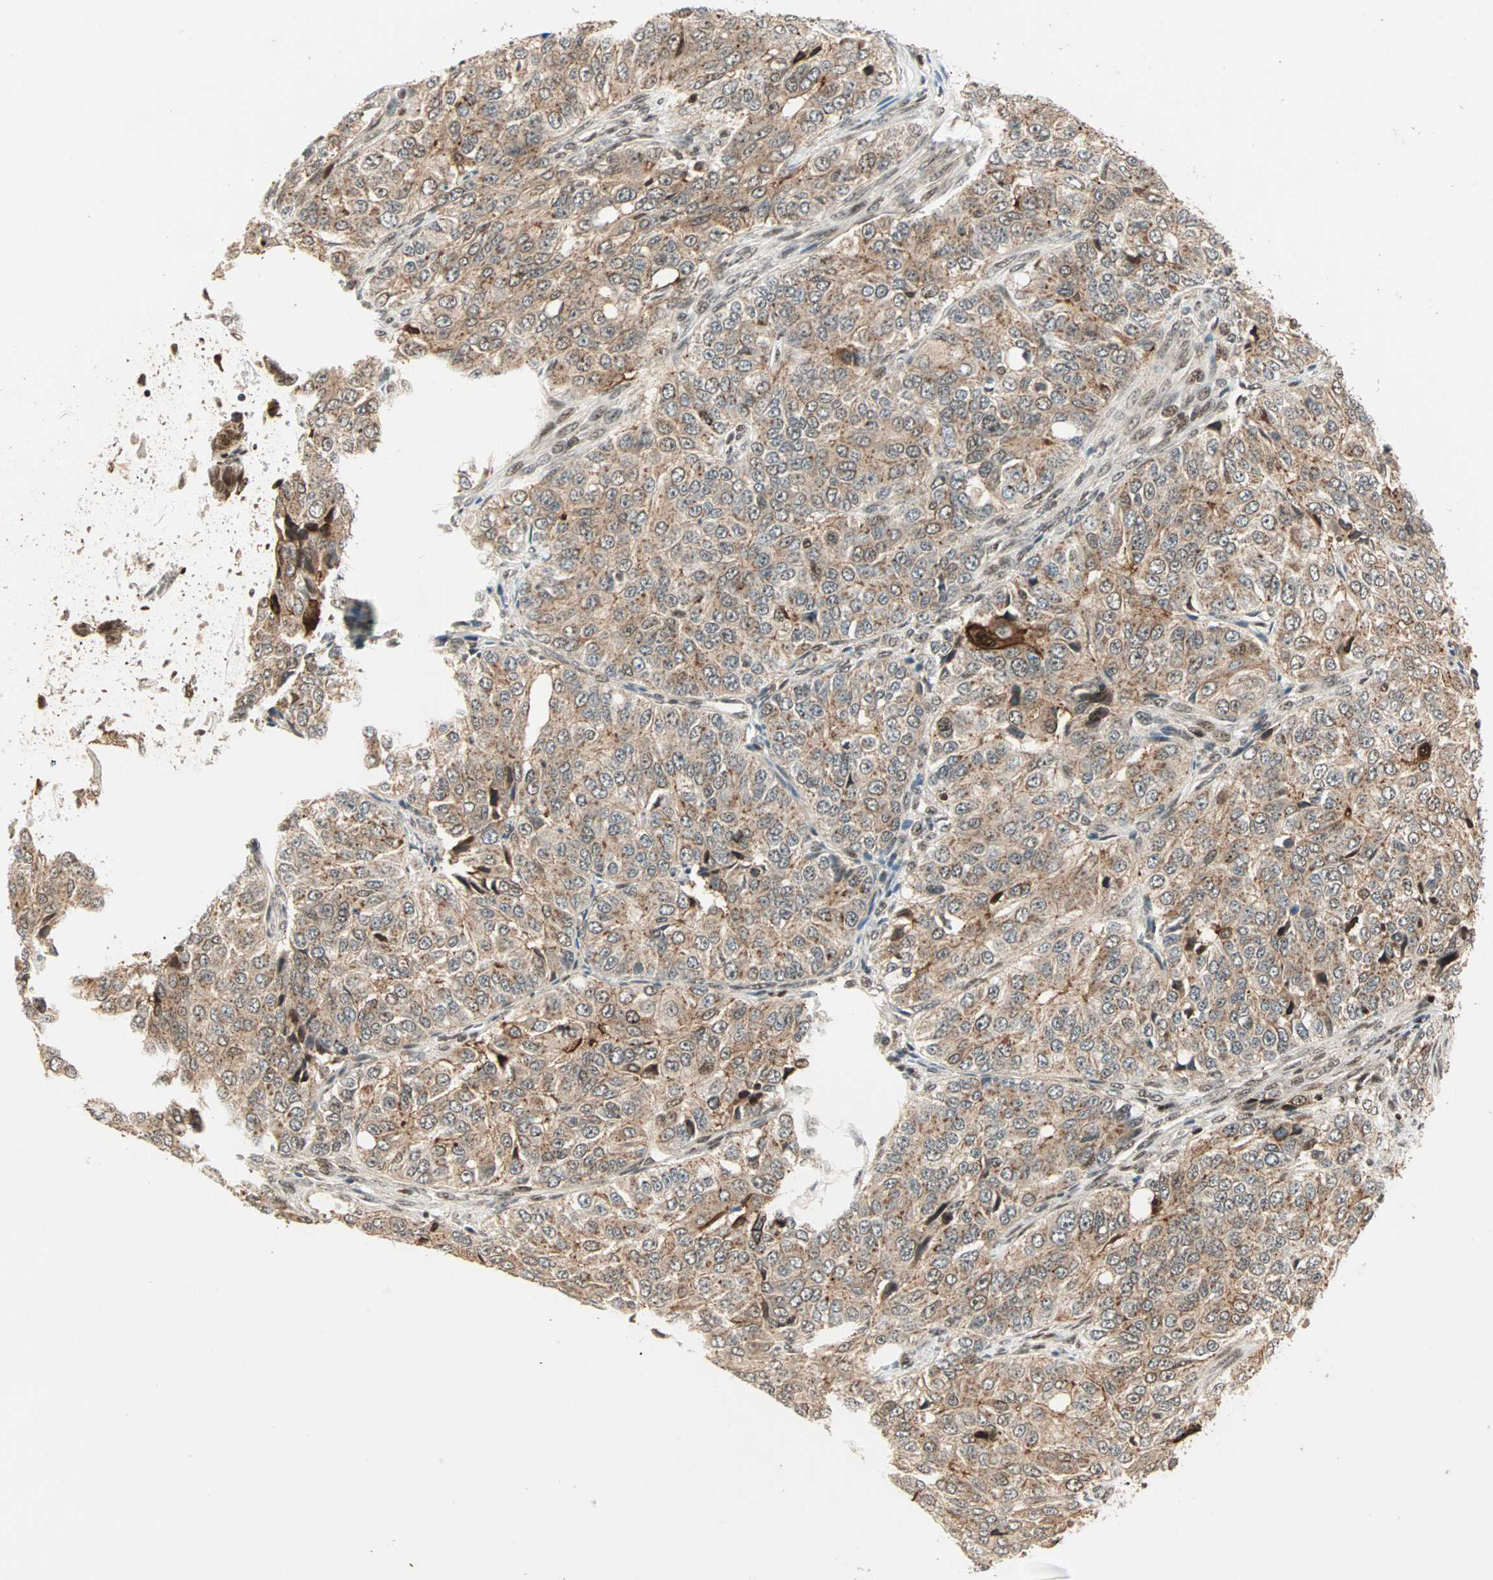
{"staining": {"intensity": "moderate", "quantity": ">75%", "location": "cytoplasmic/membranous,nuclear"}, "tissue": "ovarian cancer", "cell_type": "Tumor cells", "image_type": "cancer", "snomed": [{"axis": "morphology", "description": "Carcinoma, endometroid"}, {"axis": "topography", "description": "Ovary"}], "caption": "Tumor cells demonstrate moderate cytoplasmic/membranous and nuclear staining in about >75% of cells in ovarian cancer (endometroid carcinoma).", "gene": "ZBED9", "patient": {"sex": "female", "age": 51}}